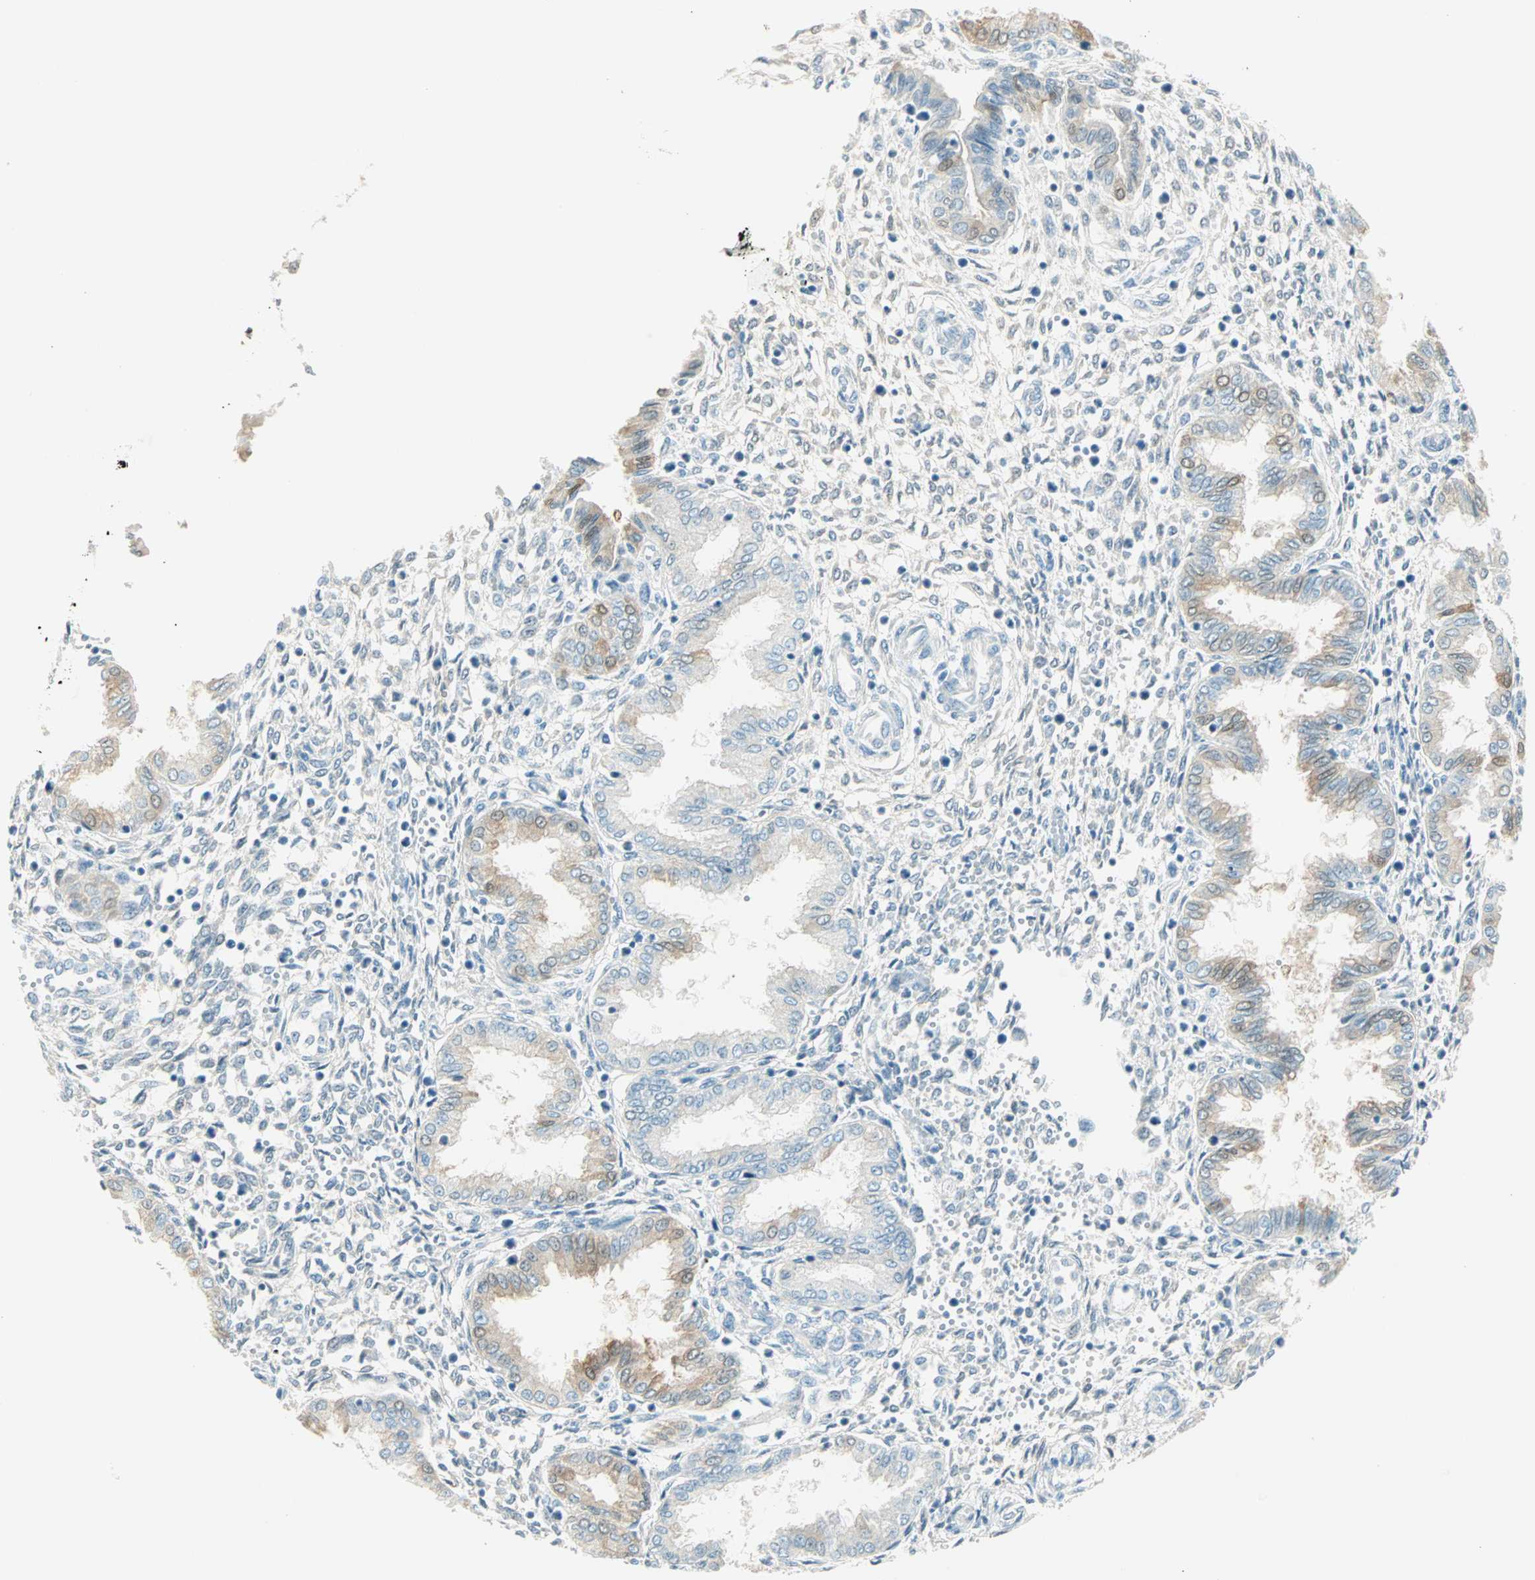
{"staining": {"intensity": "negative", "quantity": "none", "location": "none"}, "tissue": "endometrium", "cell_type": "Cells in endometrial stroma", "image_type": "normal", "snomed": [{"axis": "morphology", "description": "Normal tissue, NOS"}, {"axis": "topography", "description": "Endometrium"}], "caption": "Immunohistochemical staining of normal endometrium demonstrates no significant positivity in cells in endometrial stroma.", "gene": "S100A1", "patient": {"sex": "female", "age": 33}}